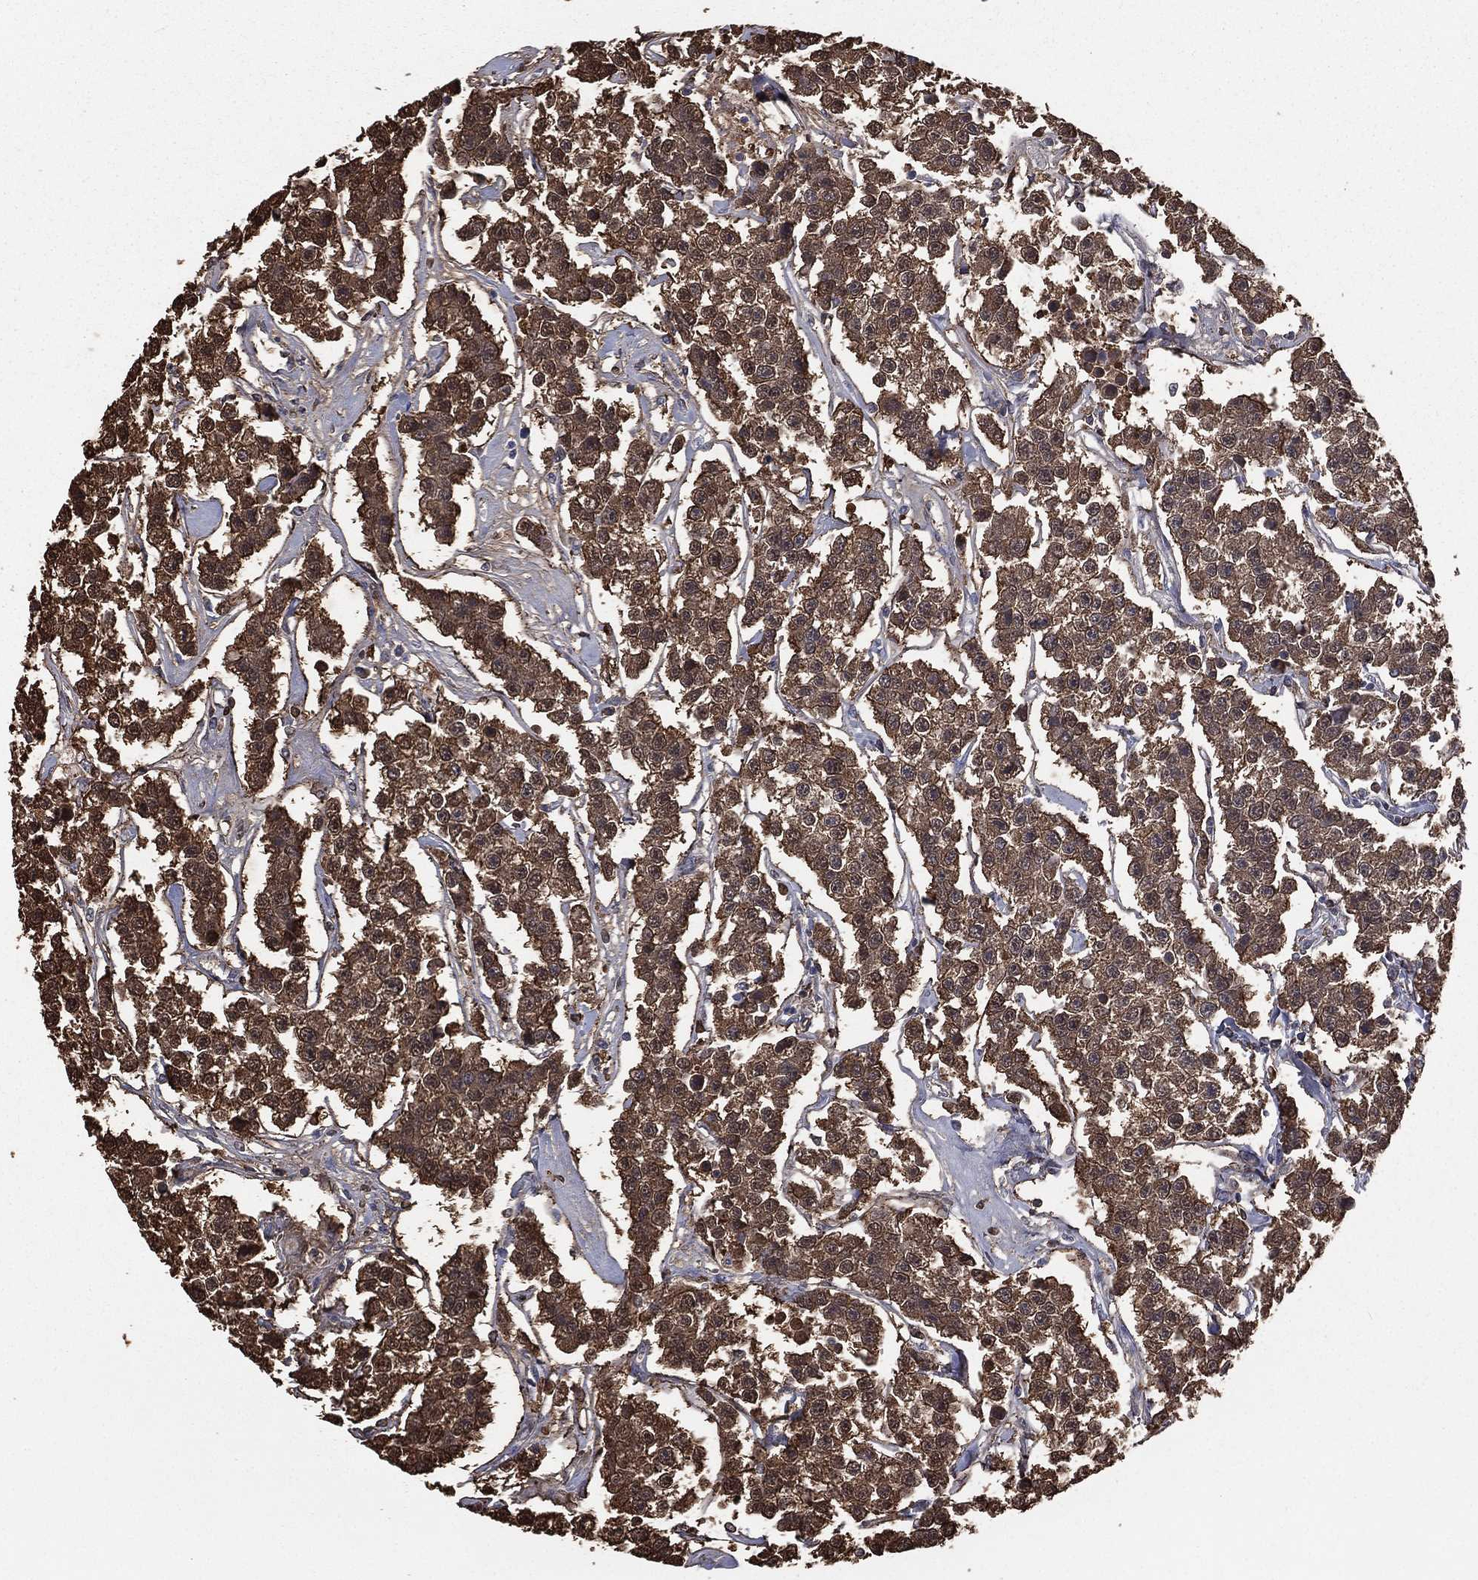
{"staining": {"intensity": "moderate", "quantity": ">75%", "location": "cytoplasmic/membranous"}, "tissue": "testis cancer", "cell_type": "Tumor cells", "image_type": "cancer", "snomed": [{"axis": "morphology", "description": "Seminoma, NOS"}, {"axis": "topography", "description": "Testis"}], "caption": "Testis seminoma stained with a brown dye exhibits moderate cytoplasmic/membranous positive staining in approximately >75% of tumor cells.", "gene": "TBC1D2", "patient": {"sex": "male", "age": 59}}